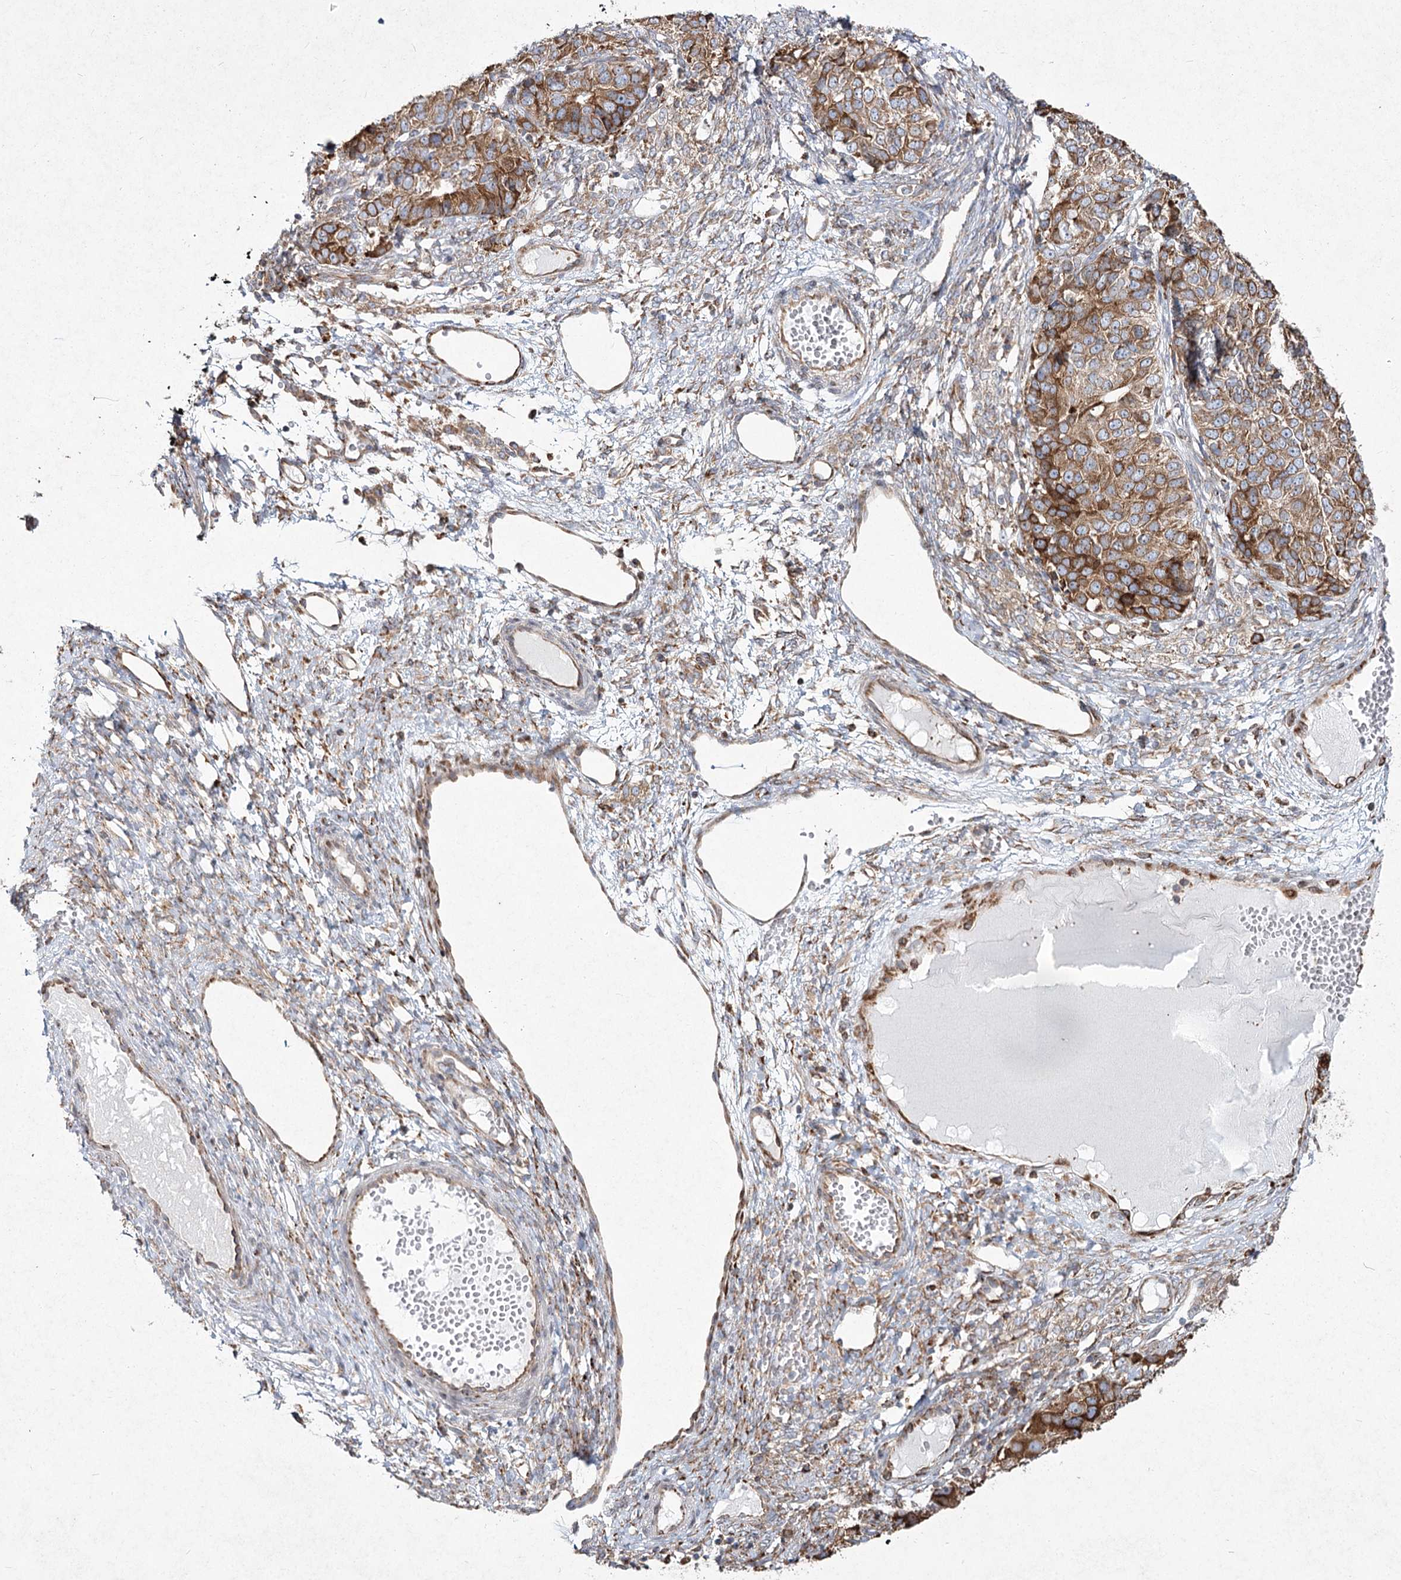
{"staining": {"intensity": "moderate", "quantity": ">75%", "location": "cytoplasmic/membranous"}, "tissue": "ovarian cancer", "cell_type": "Tumor cells", "image_type": "cancer", "snomed": [{"axis": "morphology", "description": "Carcinoma, endometroid"}, {"axis": "topography", "description": "Ovary"}], "caption": "Immunohistochemical staining of human endometroid carcinoma (ovarian) reveals moderate cytoplasmic/membranous protein staining in approximately >75% of tumor cells.", "gene": "NHLRC2", "patient": {"sex": "female", "age": 51}}